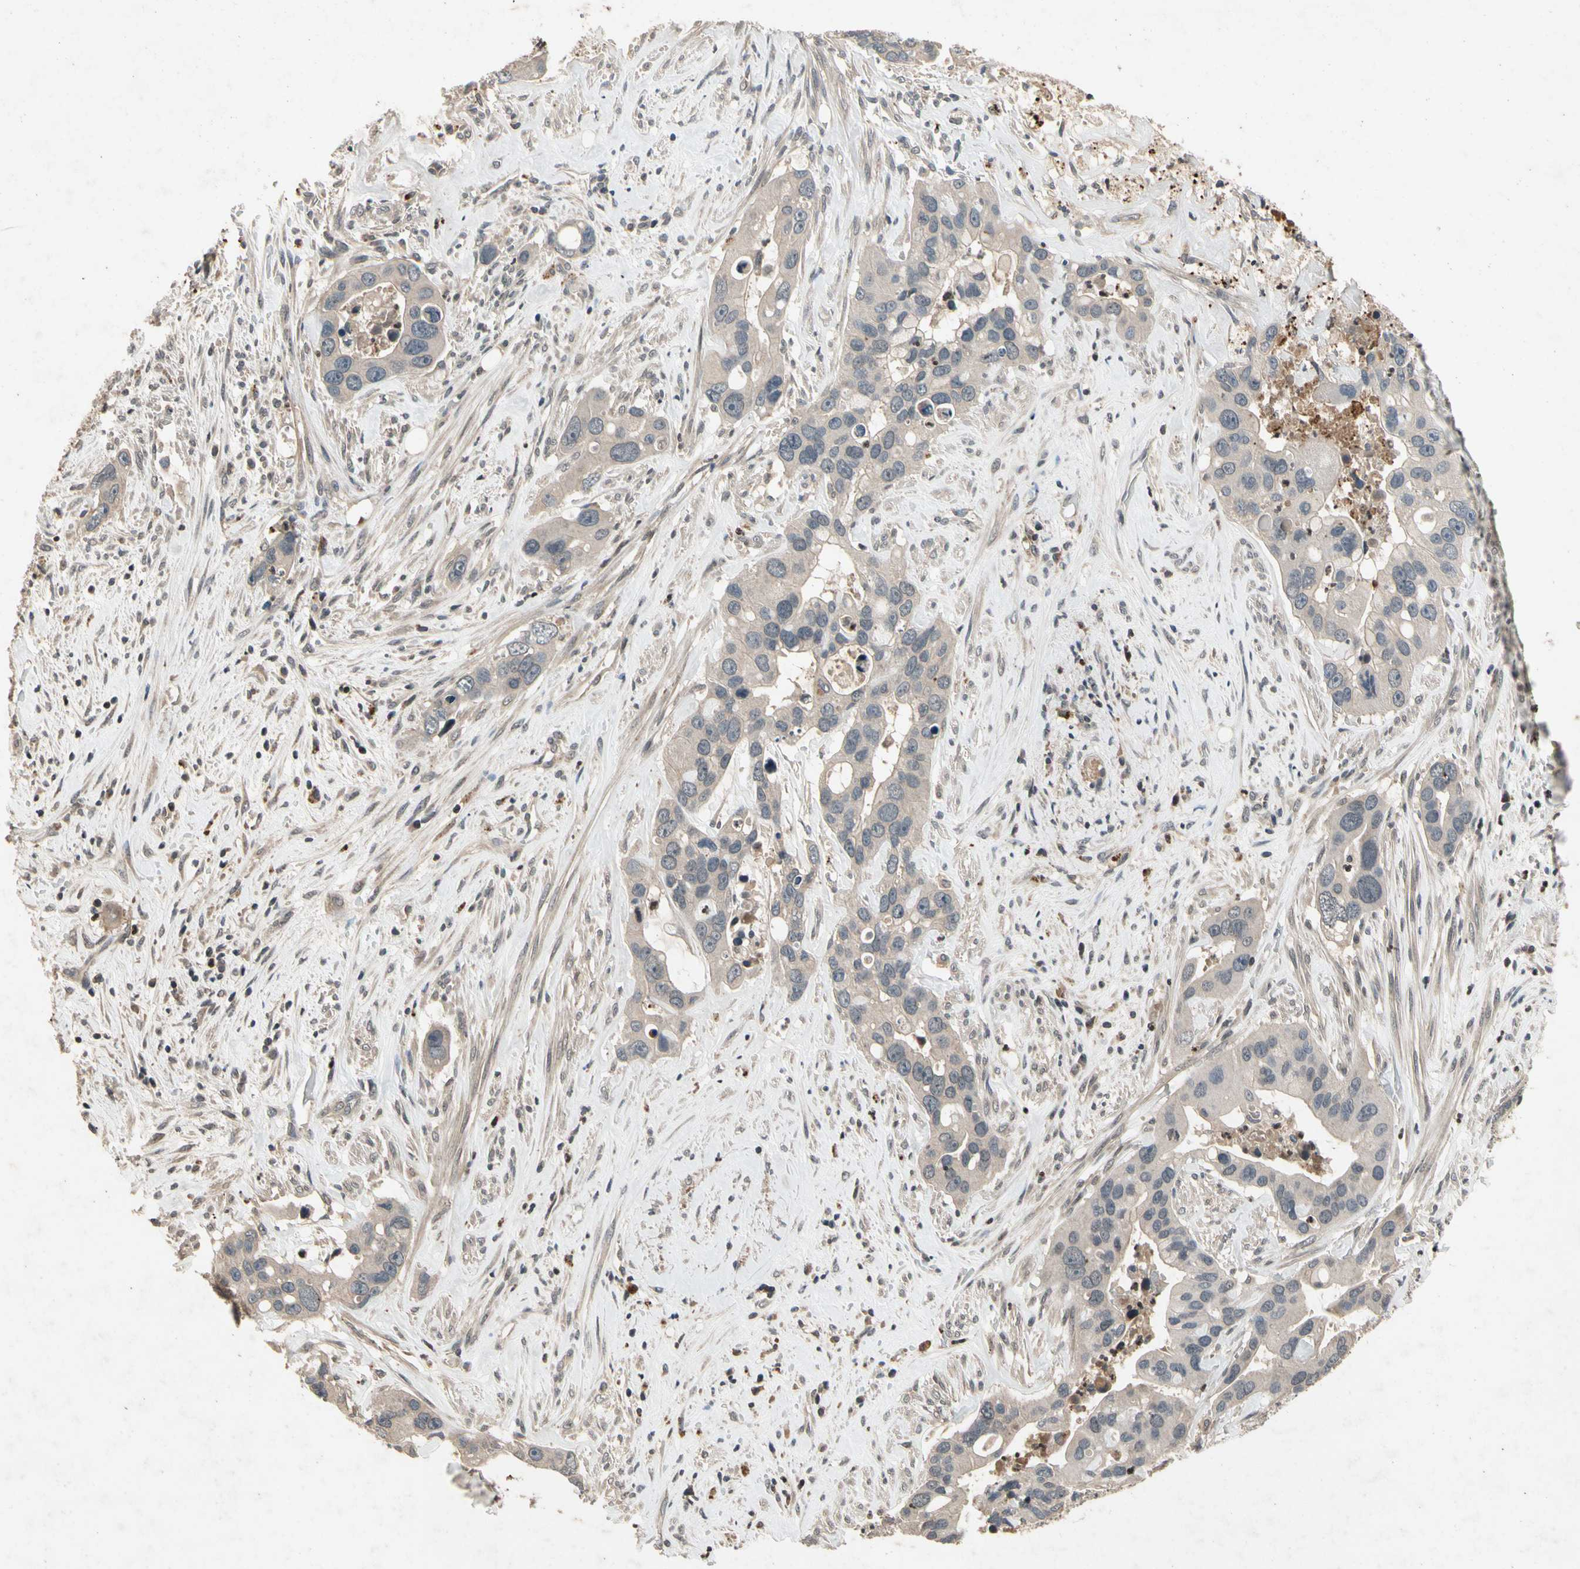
{"staining": {"intensity": "weak", "quantity": "<25%", "location": "cytoplasmic/membranous"}, "tissue": "liver cancer", "cell_type": "Tumor cells", "image_type": "cancer", "snomed": [{"axis": "morphology", "description": "Cholangiocarcinoma"}, {"axis": "topography", "description": "Liver"}], "caption": "Protein analysis of cholangiocarcinoma (liver) shows no significant expression in tumor cells. (DAB (3,3'-diaminobenzidine) IHC with hematoxylin counter stain).", "gene": "DPY19L3", "patient": {"sex": "female", "age": 65}}